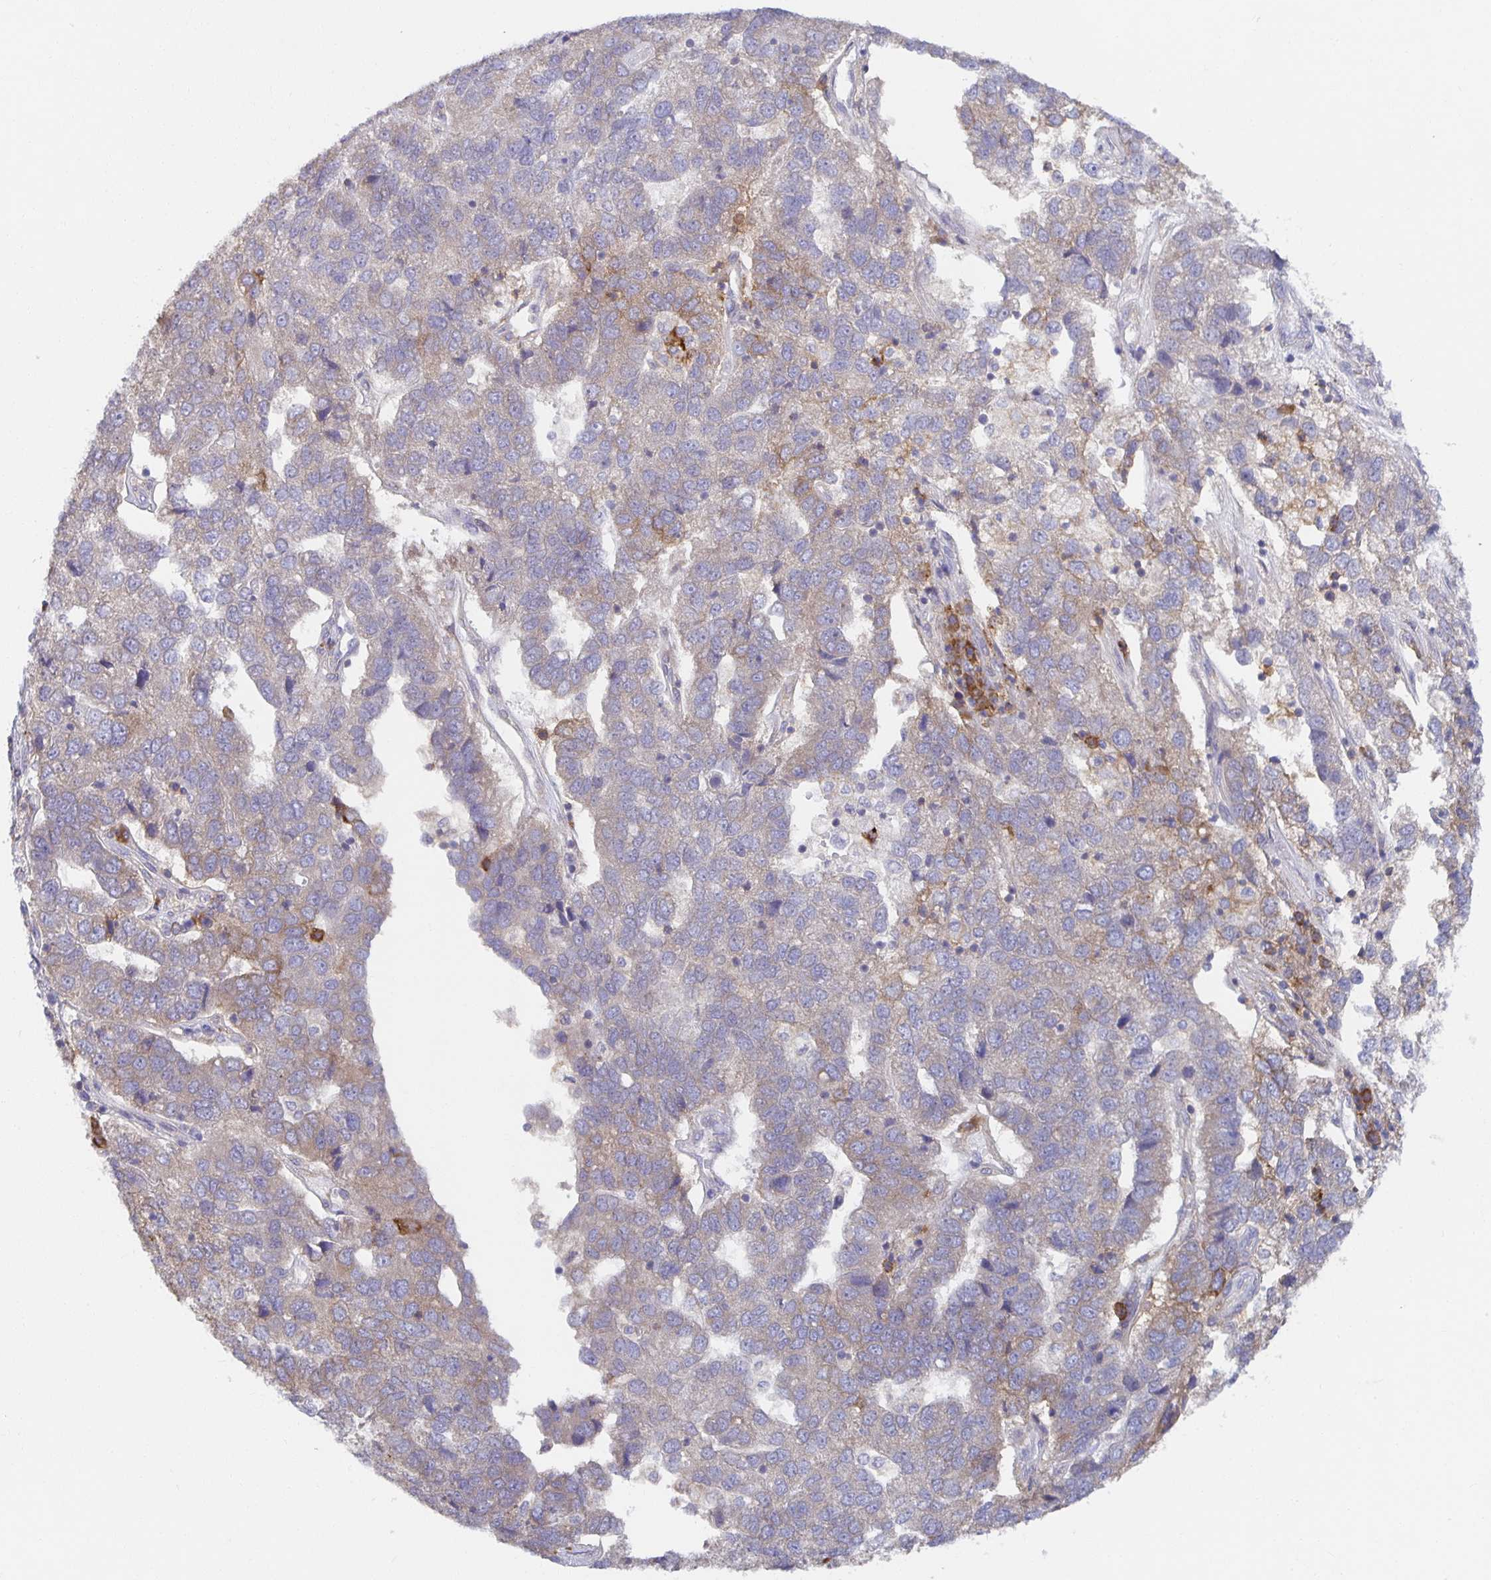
{"staining": {"intensity": "weak", "quantity": "<25%", "location": "cytoplasmic/membranous"}, "tissue": "pancreatic cancer", "cell_type": "Tumor cells", "image_type": "cancer", "snomed": [{"axis": "morphology", "description": "Adenocarcinoma, NOS"}, {"axis": "topography", "description": "Pancreas"}], "caption": "DAB immunohistochemical staining of pancreatic adenocarcinoma reveals no significant expression in tumor cells. The staining is performed using DAB (3,3'-diaminobenzidine) brown chromogen with nuclei counter-stained in using hematoxylin.", "gene": "BAD", "patient": {"sex": "female", "age": 61}}